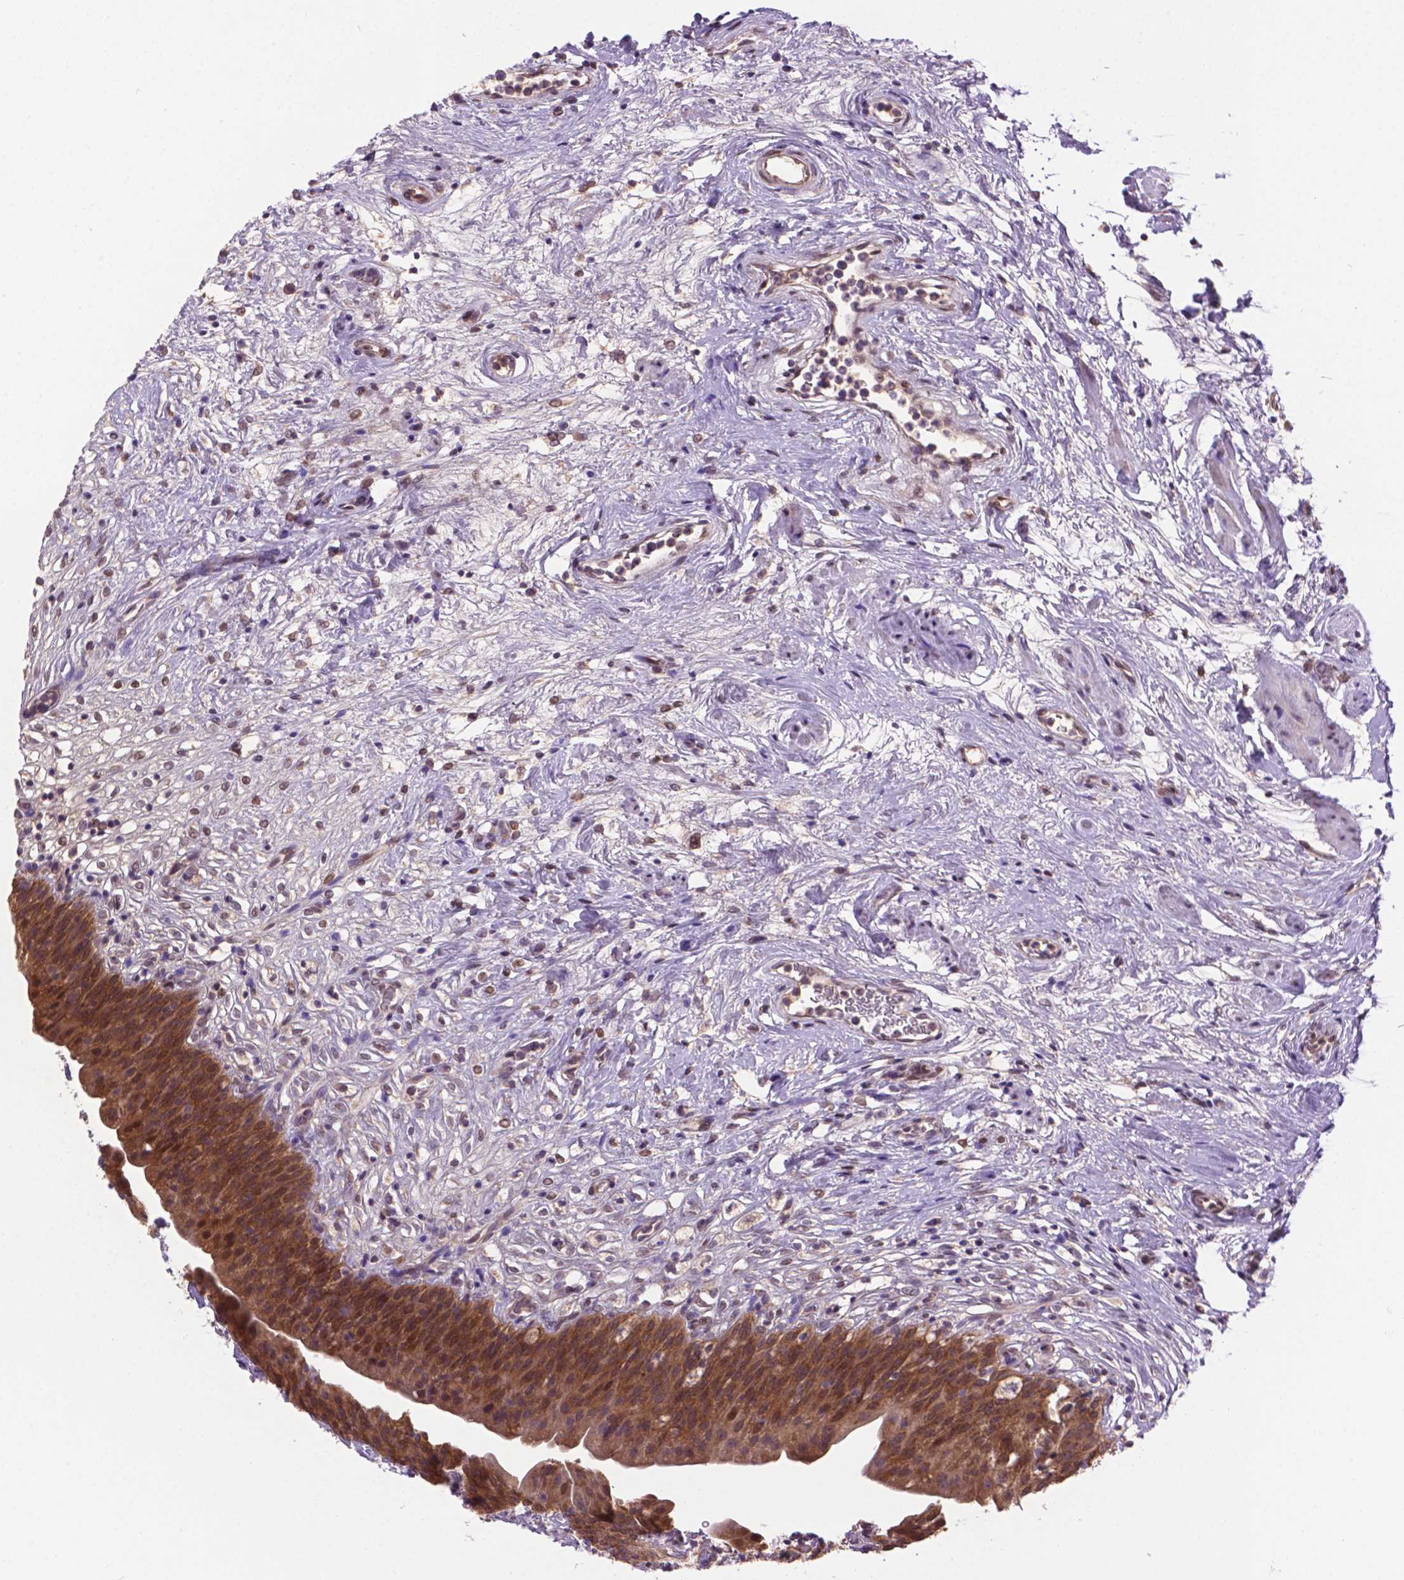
{"staining": {"intensity": "moderate", "quantity": ">75%", "location": "cytoplasmic/membranous,nuclear"}, "tissue": "urinary bladder", "cell_type": "Urothelial cells", "image_type": "normal", "snomed": [{"axis": "morphology", "description": "Normal tissue, NOS"}, {"axis": "topography", "description": "Urinary bladder"}], "caption": "Immunohistochemical staining of normal urinary bladder reveals >75% levels of moderate cytoplasmic/membranous,nuclear protein expression in about >75% of urothelial cells.", "gene": "ENSG00000289700", "patient": {"sex": "male", "age": 76}}